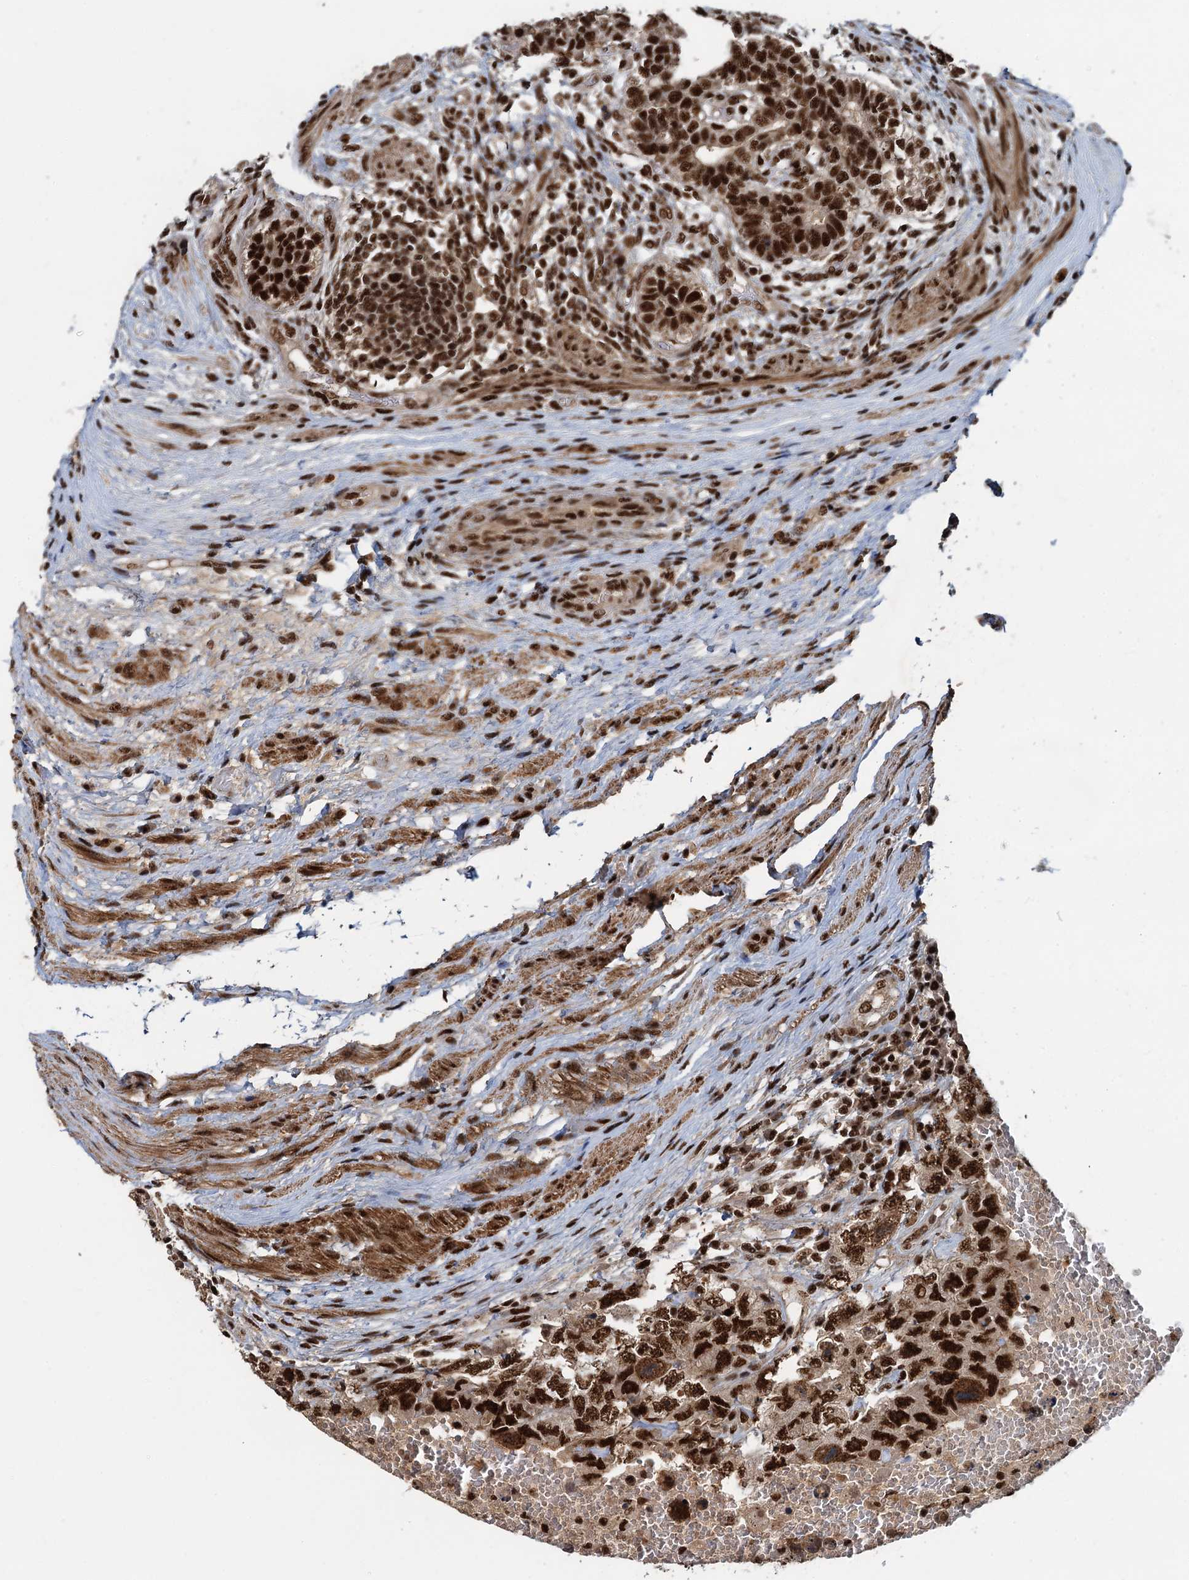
{"staining": {"intensity": "strong", "quantity": ">75%", "location": "nuclear"}, "tissue": "testis cancer", "cell_type": "Tumor cells", "image_type": "cancer", "snomed": [{"axis": "morphology", "description": "Carcinoma, Embryonal, NOS"}, {"axis": "topography", "description": "Testis"}], "caption": "A histopathology image of human testis embryonal carcinoma stained for a protein displays strong nuclear brown staining in tumor cells.", "gene": "ZC3H18", "patient": {"sex": "male", "age": 26}}